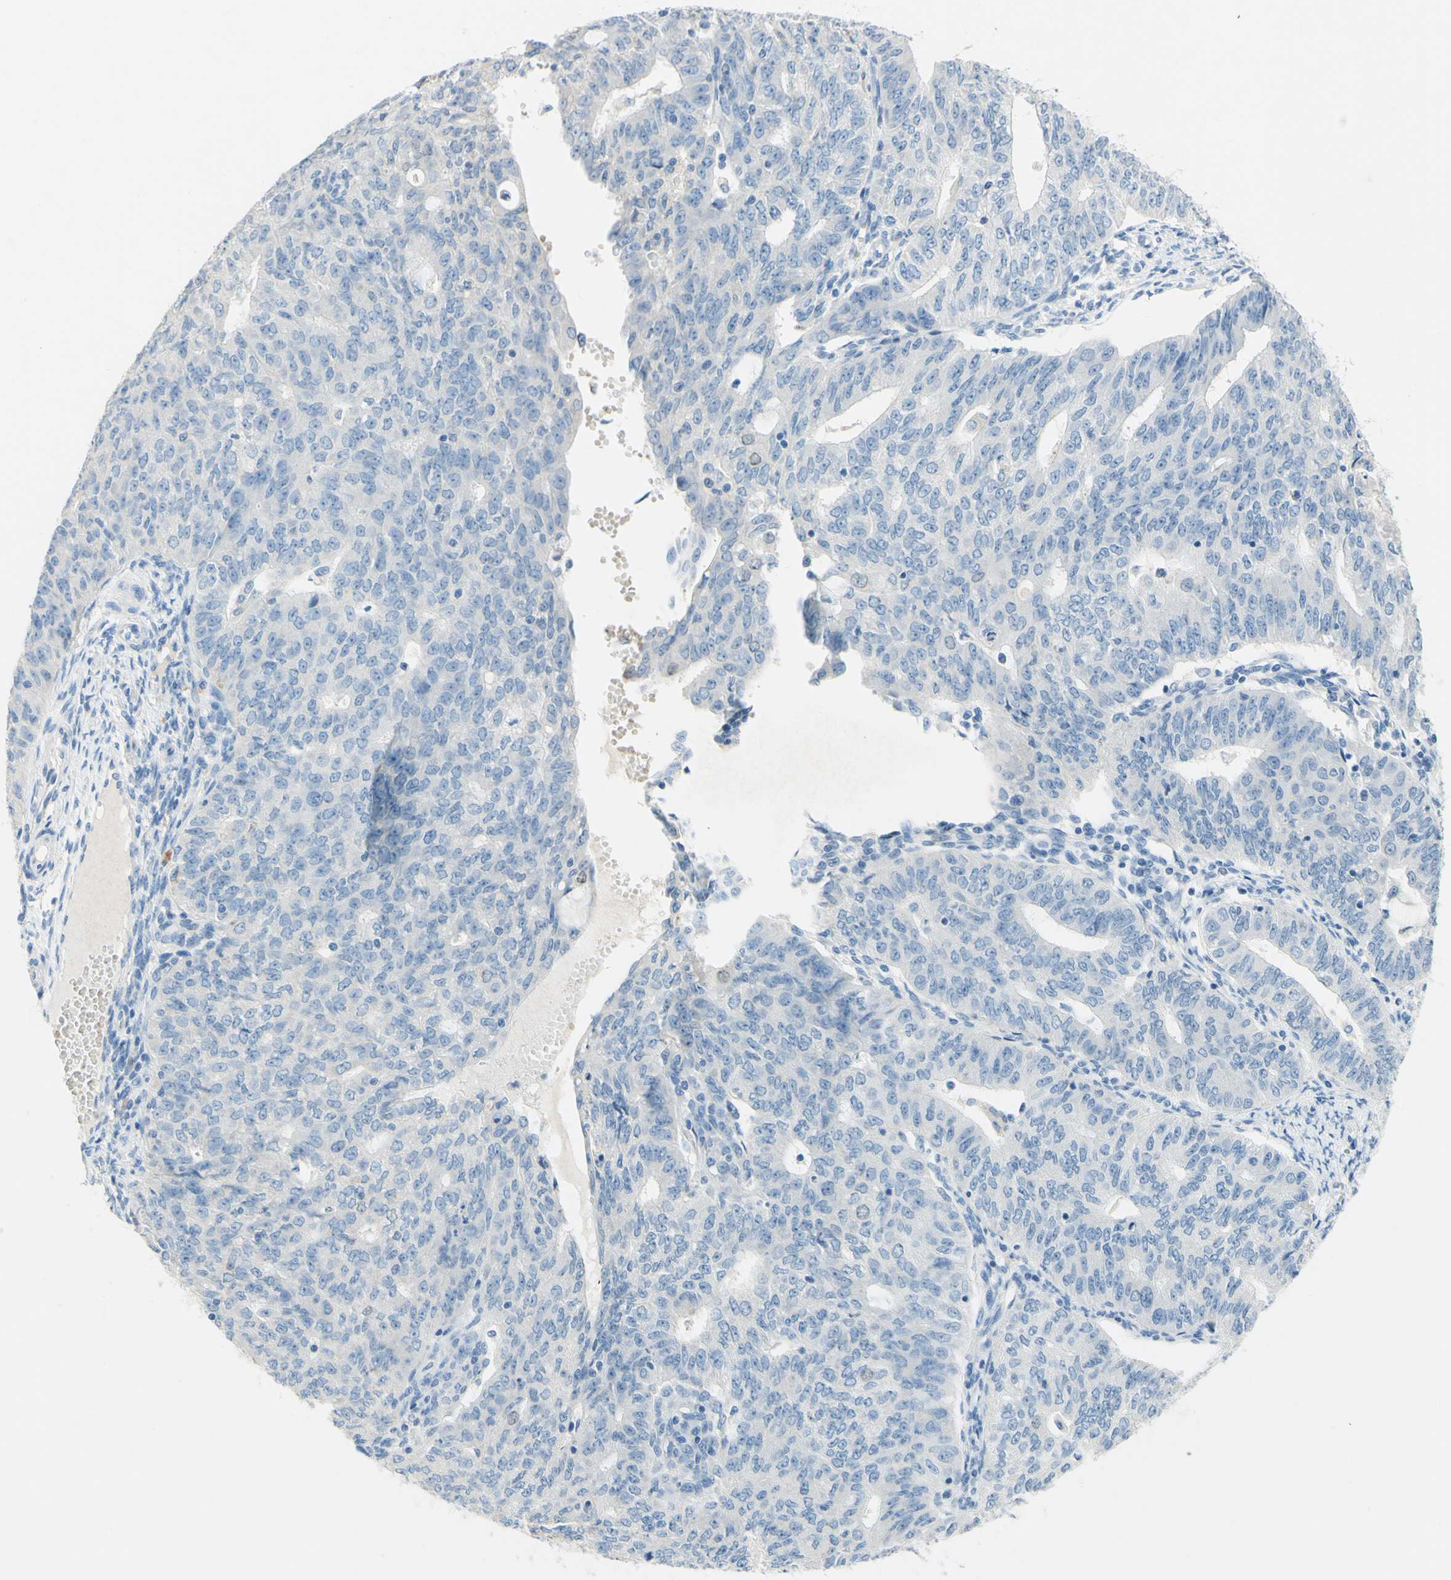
{"staining": {"intensity": "negative", "quantity": "none", "location": "none"}, "tissue": "endometrial cancer", "cell_type": "Tumor cells", "image_type": "cancer", "snomed": [{"axis": "morphology", "description": "Adenocarcinoma, NOS"}, {"axis": "topography", "description": "Endometrium"}], "caption": "This is an IHC photomicrograph of human adenocarcinoma (endometrial). There is no staining in tumor cells.", "gene": "POLR2J3", "patient": {"sex": "female", "age": 32}}